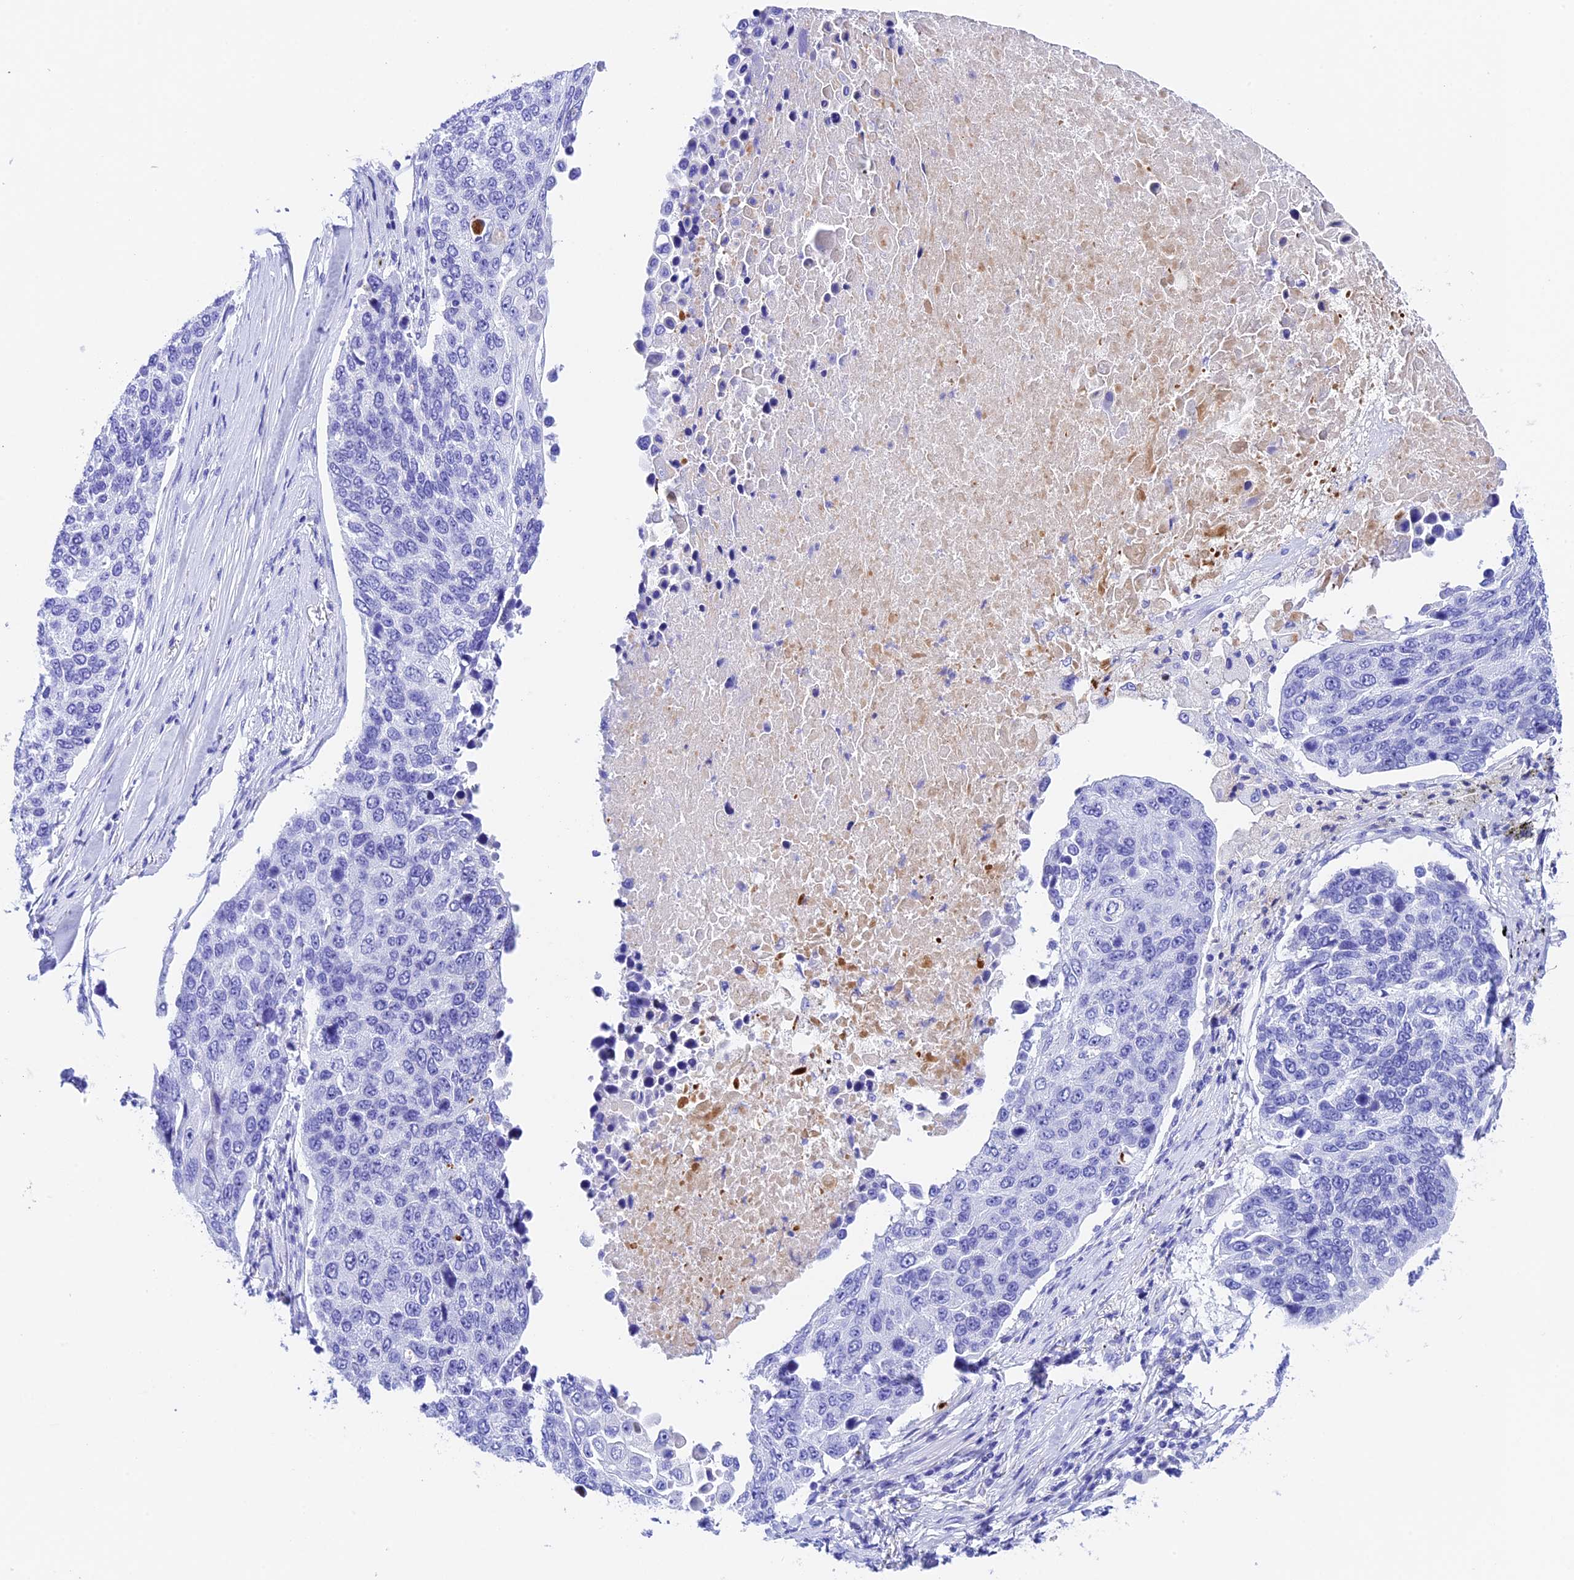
{"staining": {"intensity": "negative", "quantity": "none", "location": "none"}, "tissue": "lung cancer", "cell_type": "Tumor cells", "image_type": "cancer", "snomed": [{"axis": "morphology", "description": "Squamous cell carcinoma, NOS"}, {"axis": "topography", "description": "Lung"}], "caption": "Tumor cells are negative for protein expression in human lung cancer (squamous cell carcinoma).", "gene": "PSG11", "patient": {"sex": "male", "age": 66}}